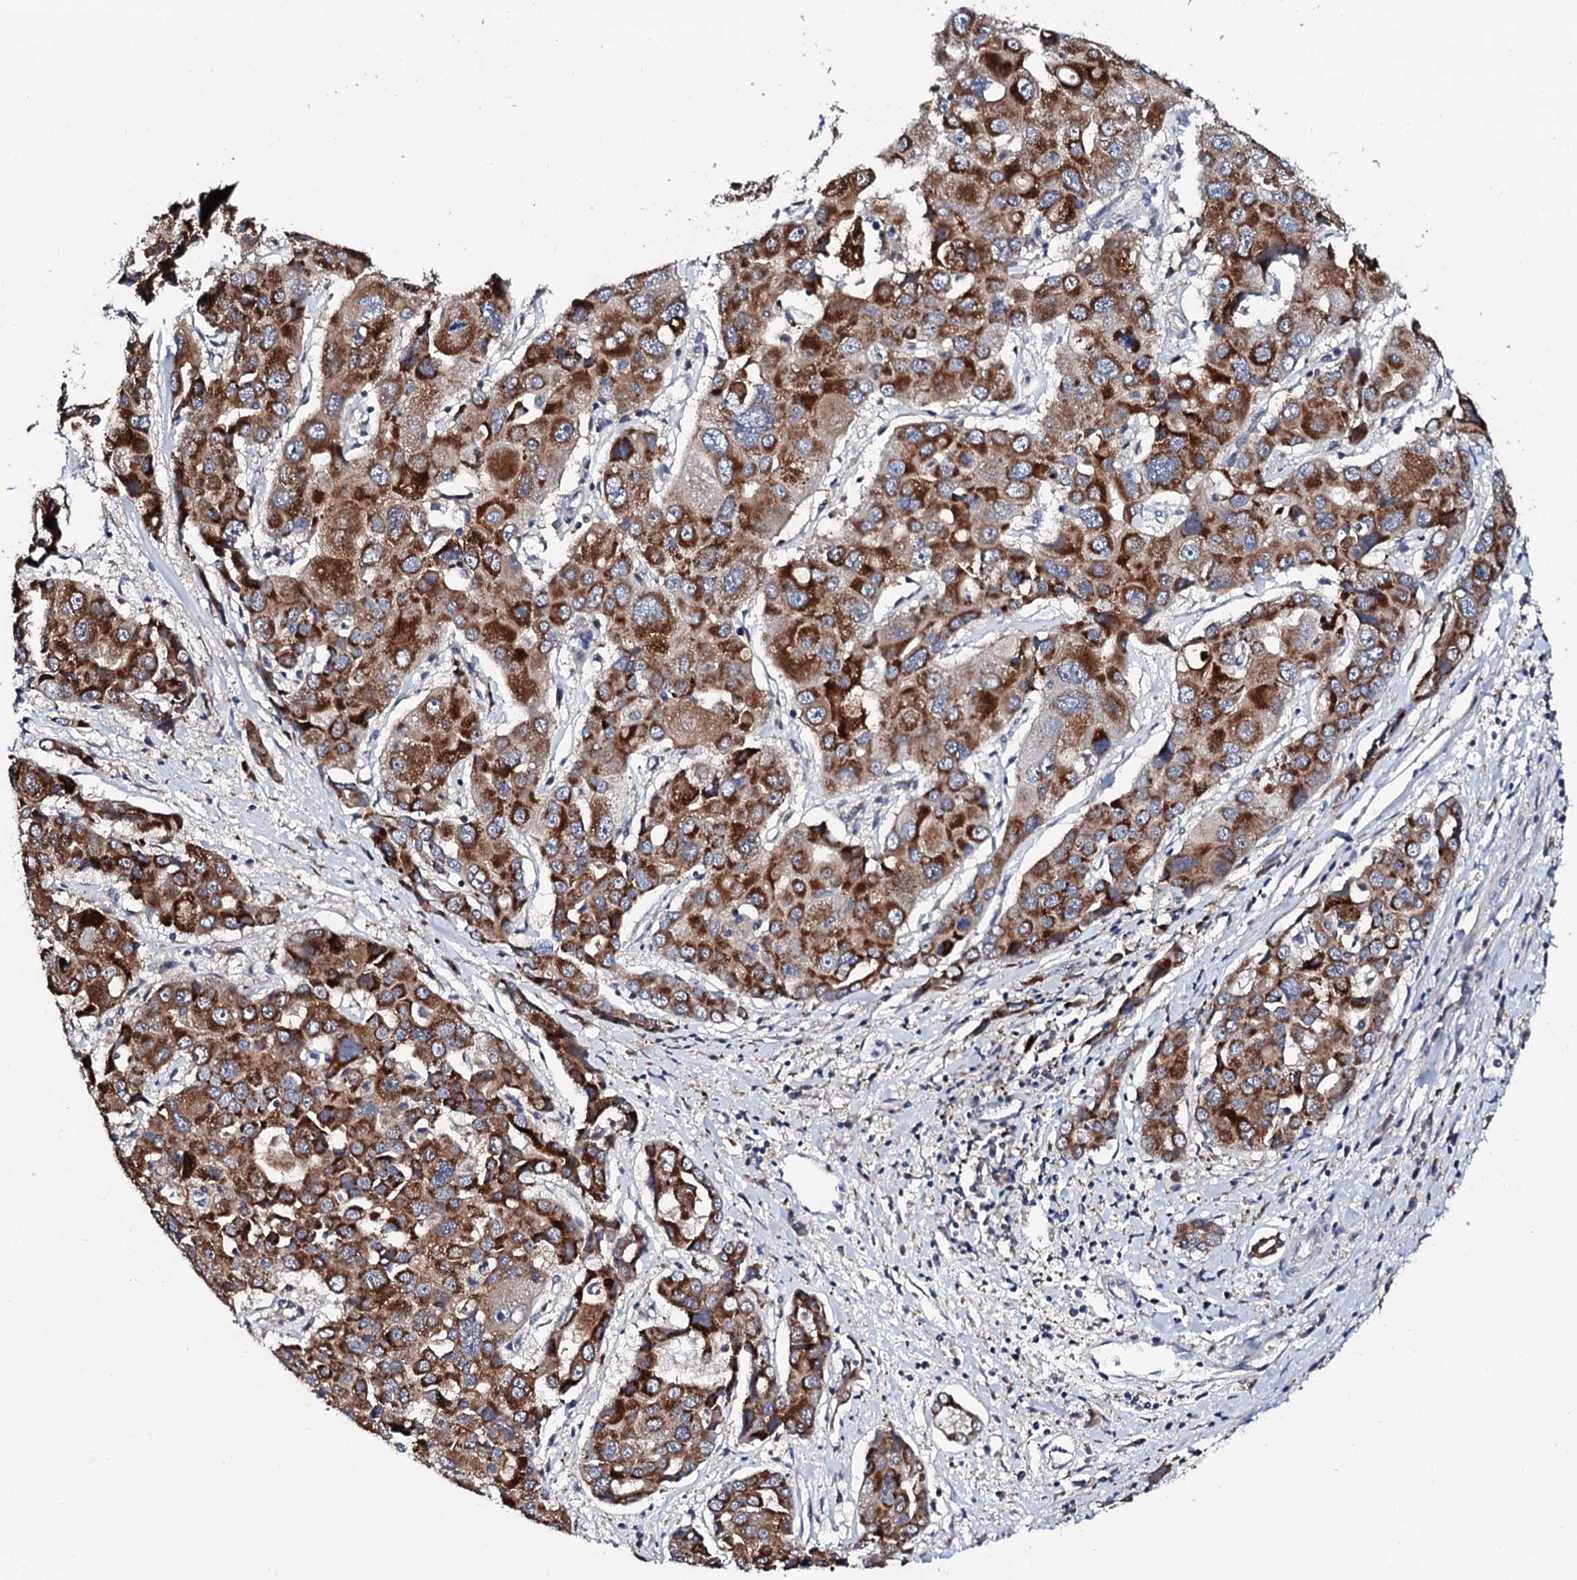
{"staining": {"intensity": "strong", "quantity": ">75%", "location": "cytoplasmic/membranous"}, "tissue": "liver cancer", "cell_type": "Tumor cells", "image_type": "cancer", "snomed": [{"axis": "morphology", "description": "Cholangiocarcinoma"}, {"axis": "topography", "description": "Liver"}], "caption": "An immunohistochemistry (IHC) photomicrograph of tumor tissue is shown. Protein staining in brown highlights strong cytoplasmic/membranous positivity in liver cancer (cholangiocarcinoma) within tumor cells.", "gene": "COG4", "patient": {"sex": "male", "age": 67}}